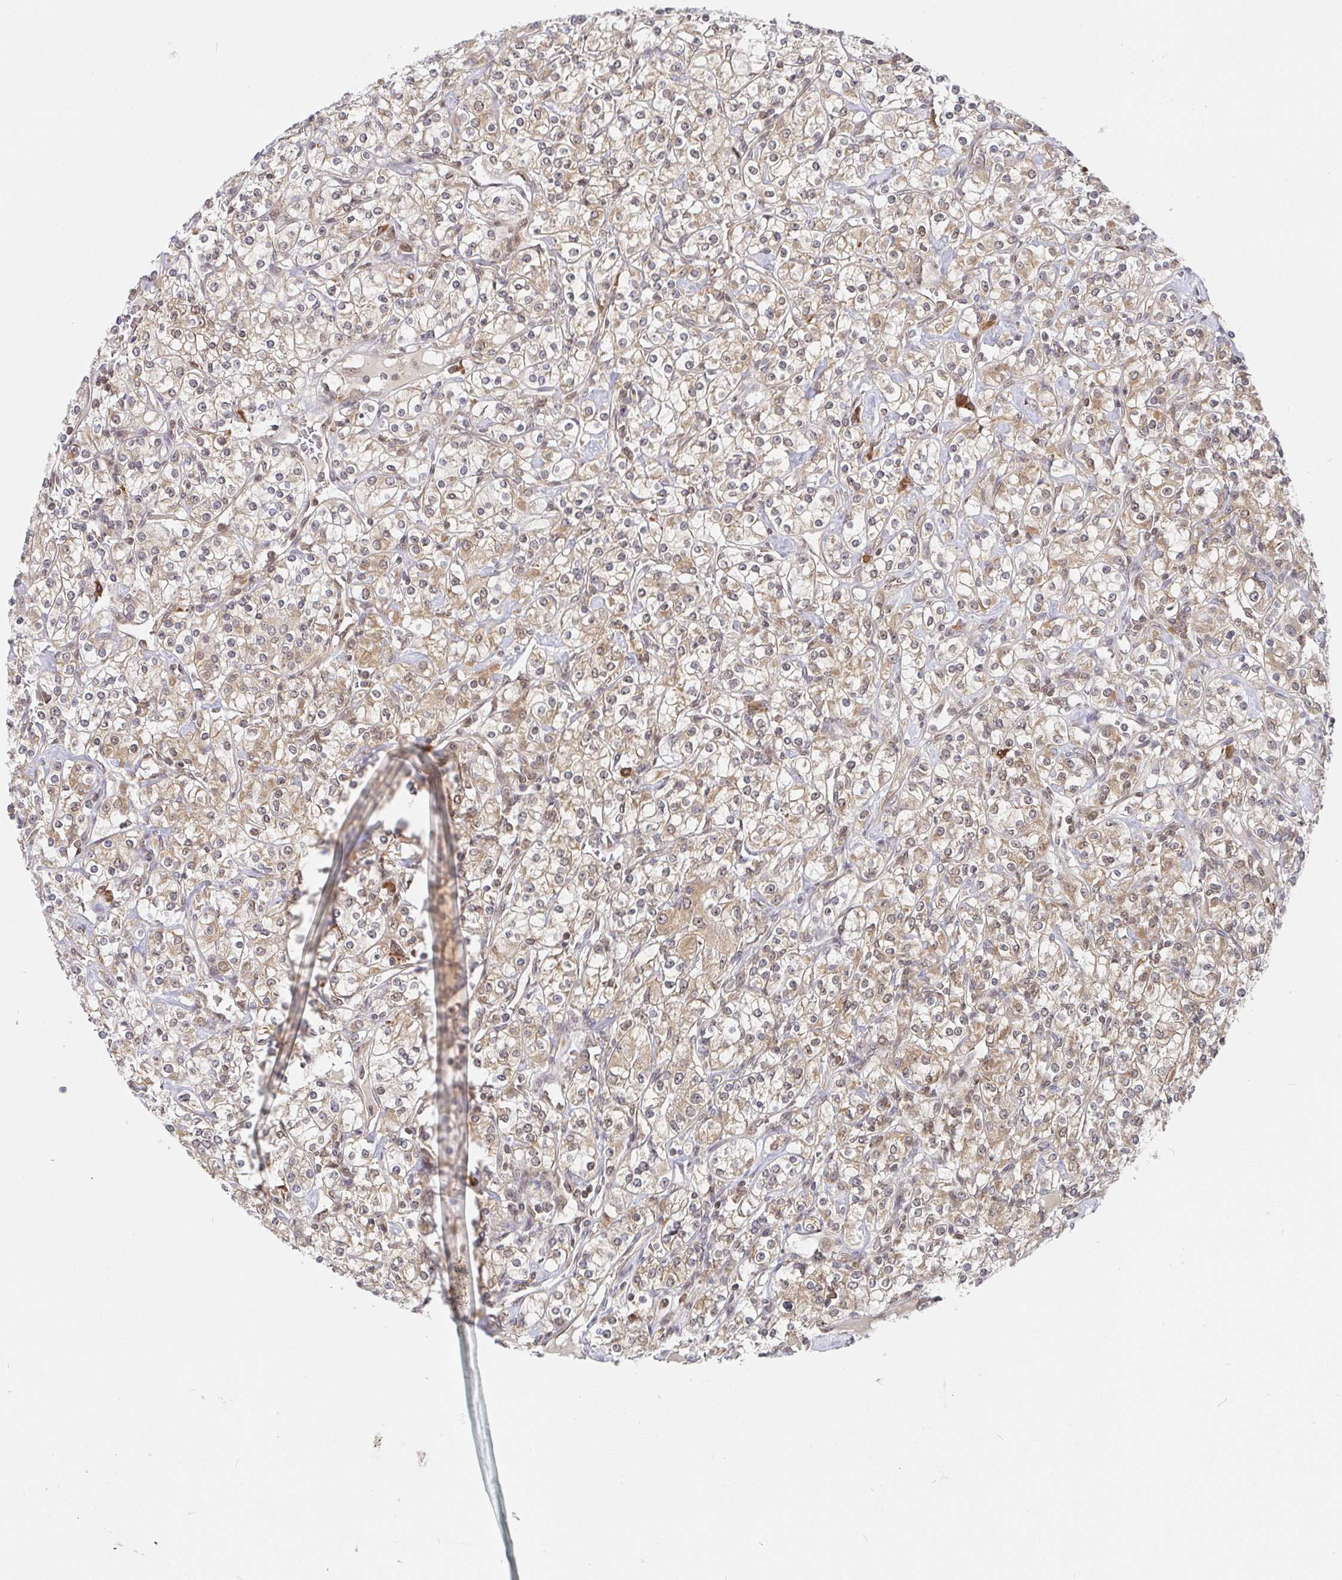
{"staining": {"intensity": "weak", "quantity": ">75%", "location": "cytoplasmic/membranous"}, "tissue": "renal cancer", "cell_type": "Tumor cells", "image_type": "cancer", "snomed": [{"axis": "morphology", "description": "Adenocarcinoma, NOS"}, {"axis": "topography", "description": "Kidney"}], "caption": "Brown immunohistochemical staining in adenocarcinoma (renal) exhibits weak cytoplasmic/membranous staining in approximately >75% of tumor cells.", "gene": "ALG1", "patient": {"sex": "male", "age": 77}}